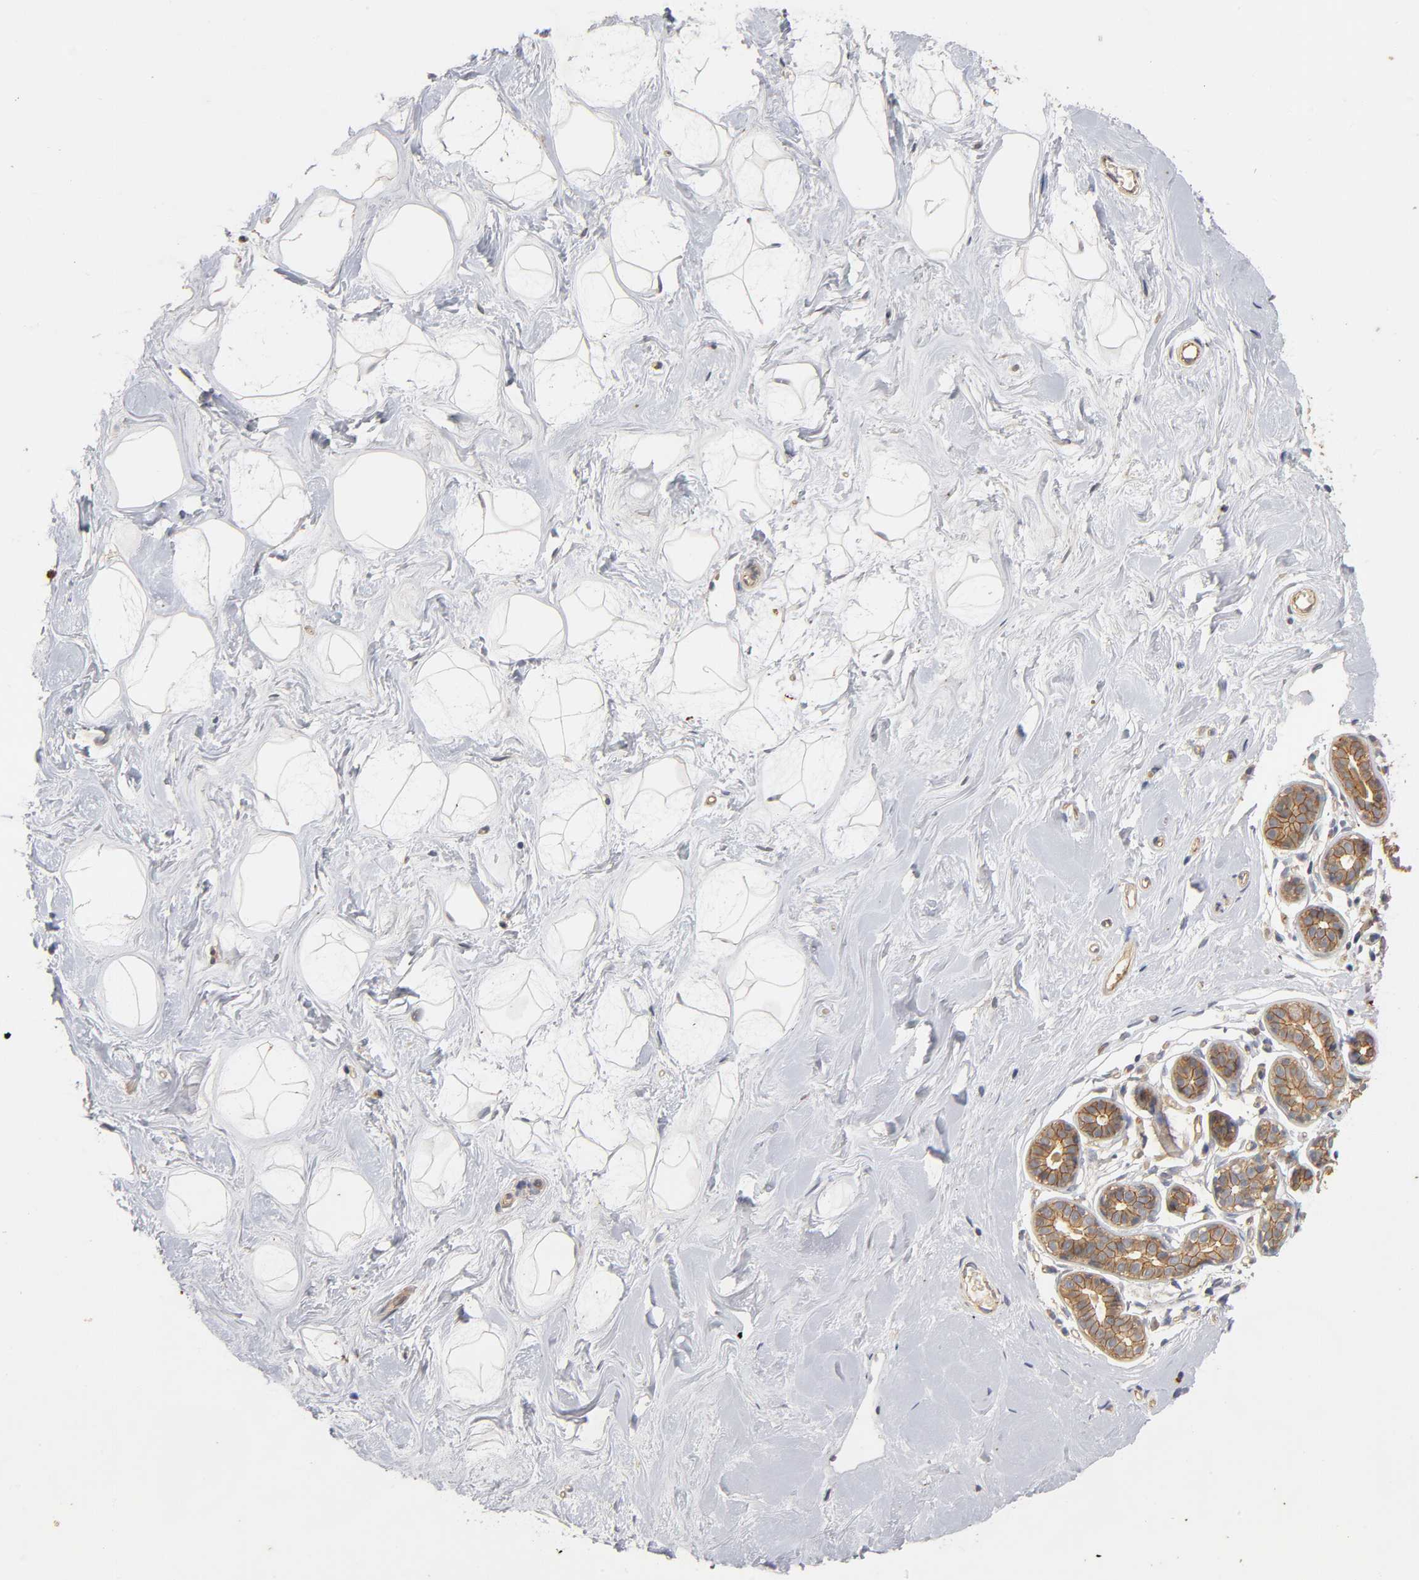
{"staining": {"intensity": "negative", "quantity": "none", "location": "none"}, "tissue": "breast", "cell_type": "Adipocytes", "image_type": "normal", "snomed": [{"axis": "morphology", "description": "Normal tissue, NOS"}, {"axis": "topography", "description": "Breast"}], "caption": "The micrograph demonstrates no staining of adipocytes in normal breast. The staining is performed using DAB brown chromogen with nuclei counter-stained in using hematoxylin.", "gene": "PDZD11", "patient": {"sex": "female", "age": 23}}